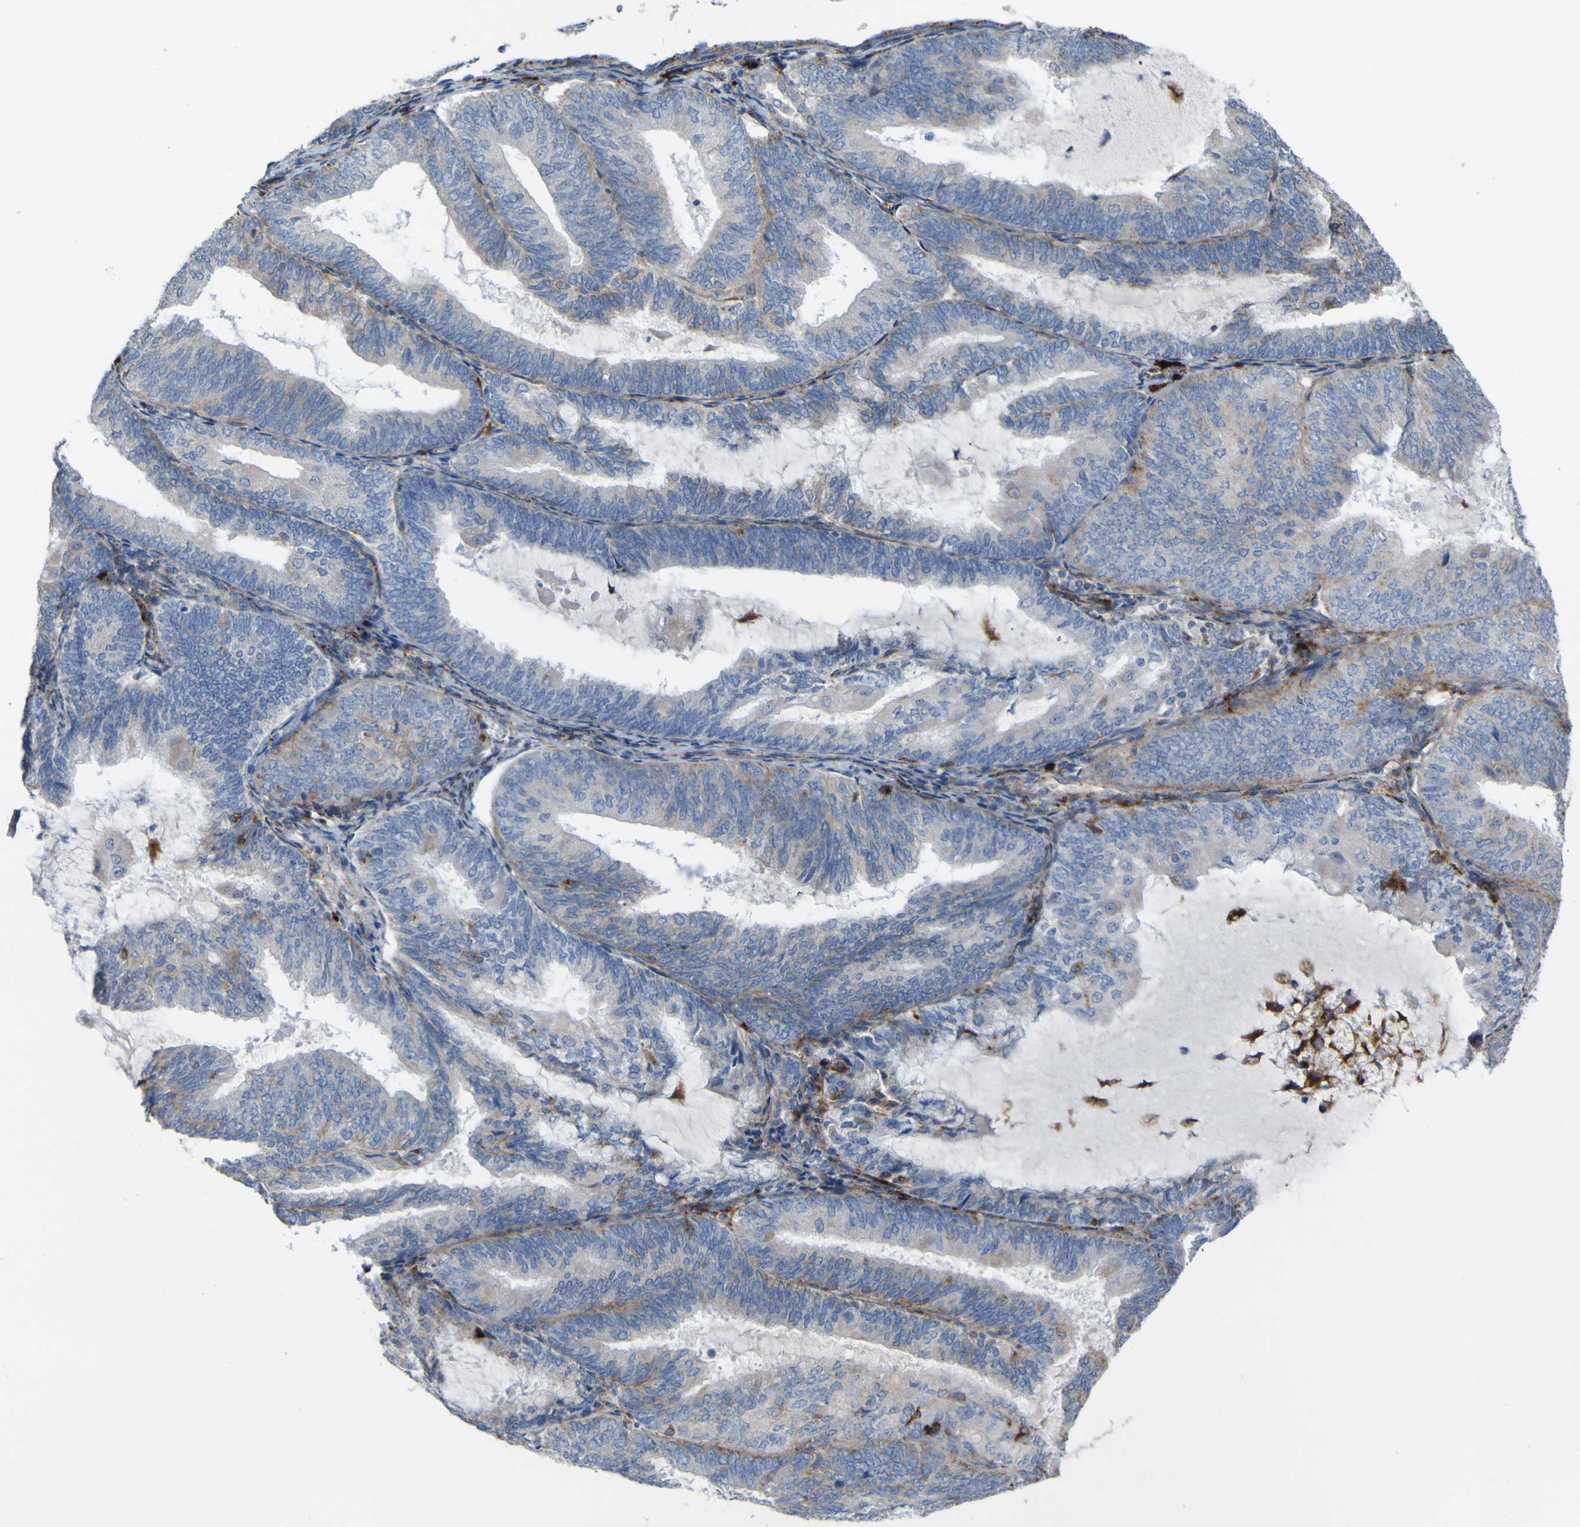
{"staining": {"intensity": "moderate", "quantity": "<25%", "location": "cytoplasmic/membranous"}, "tissue": "endometrial cancer", "cell_type": "Tumor cells", "image_type": "cancer", "snomed": [{"axis": "morphology", "description": "Adenocarcinoma, NOS"}, {"axis": "topography", "description": "Endometrium"}], "caption": "IHC (DAB) staining of human endometrial adenocarcinoma exhibits moderate cytoplasmic/membranous protein positivity in approximately <25% of tumor cells. (DAB IHC, brown staining for protein, blue staining for nuclei).", "gene": "PLD3", "patient": {"sex": "female", "age": 81}}